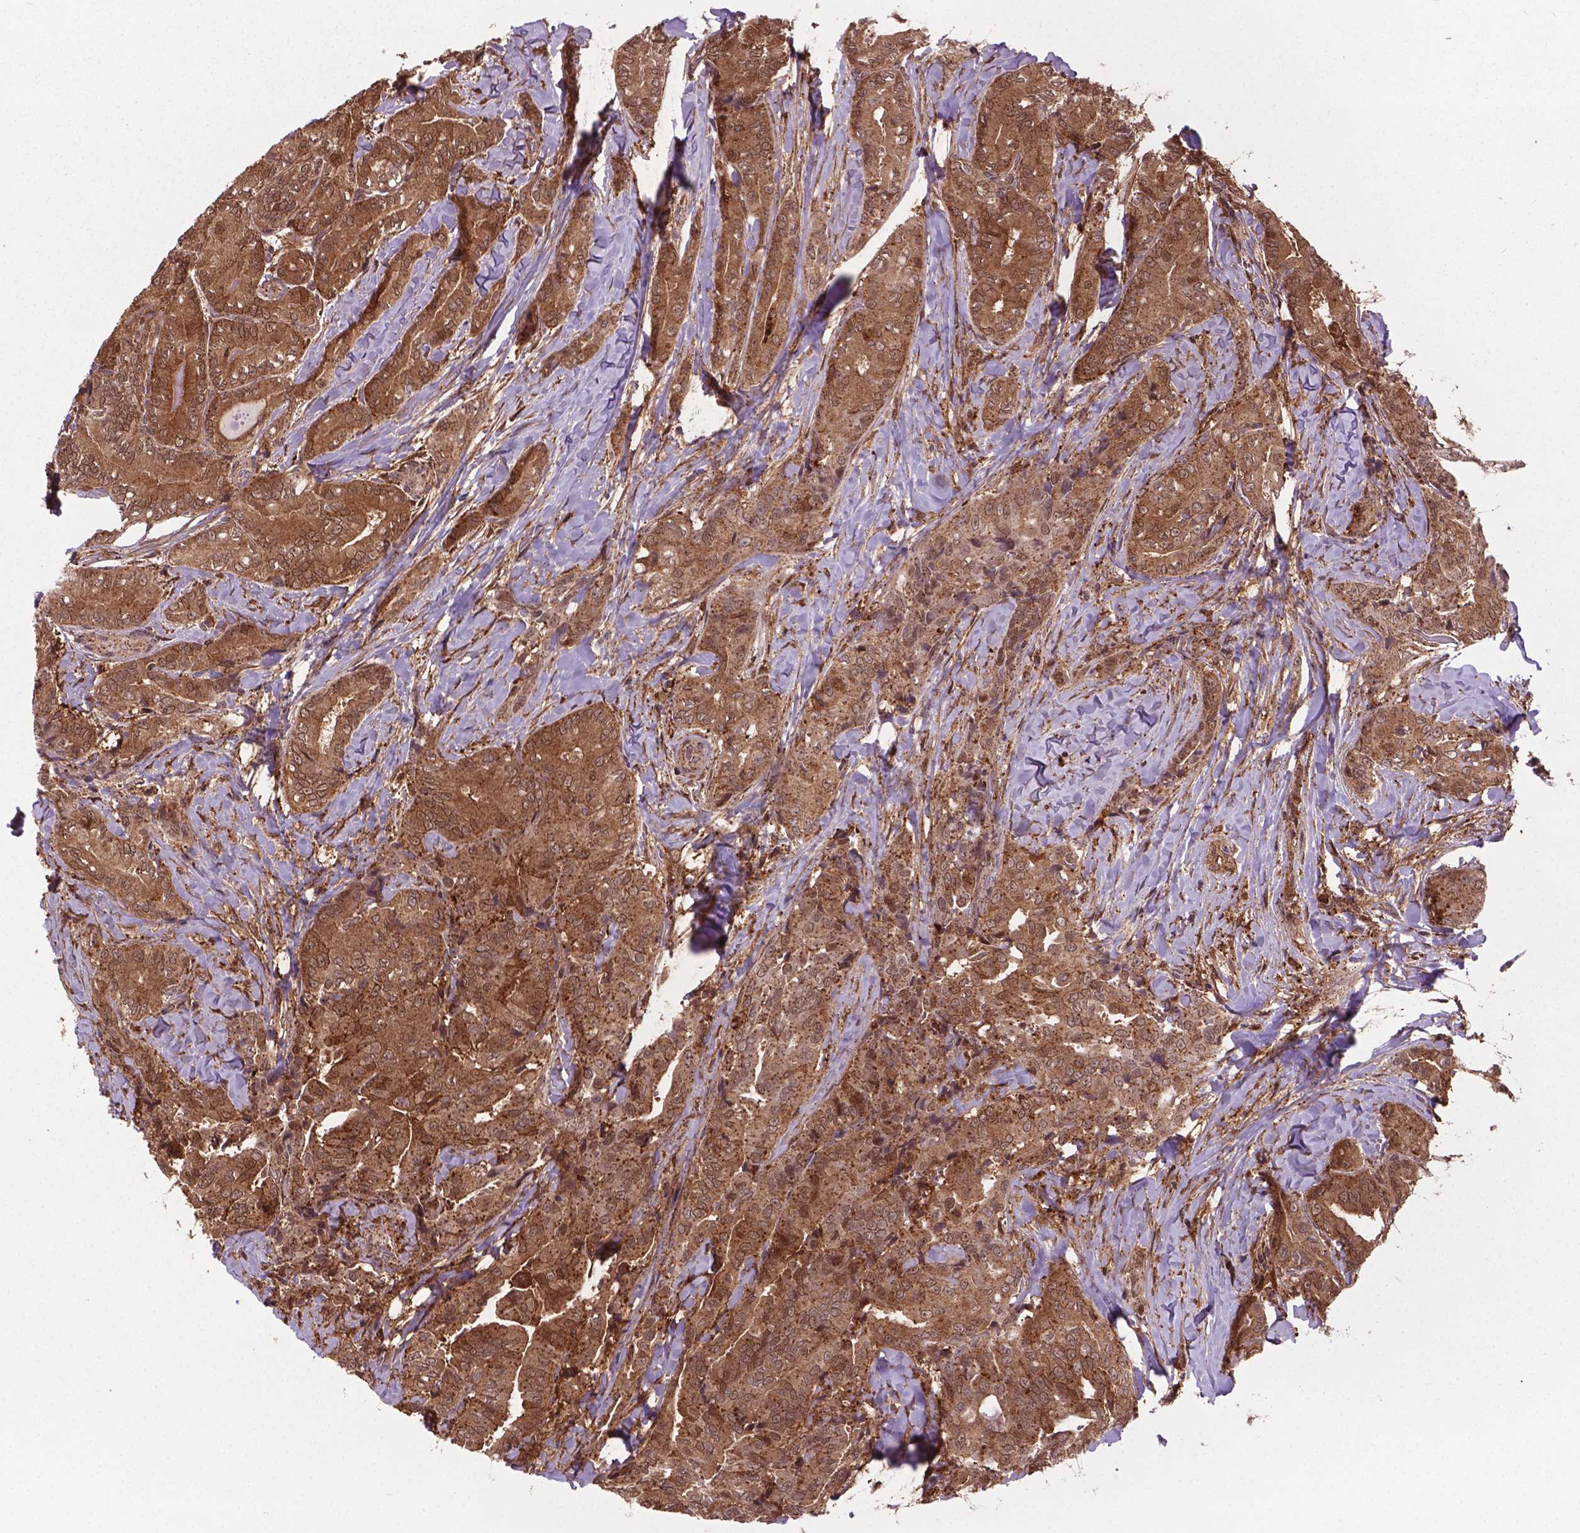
{"staining": {"intensity": "moderate", "quantity": ">75%", "location": "cytoplasmic/membranous,nuclear"}, "tissue": "thyroid cancer", "cell_type": "Tumor cells", "image_type": "cancer", "snomed": [{"axis": "morphology", "description": "Papillary adenocarcinoma, NOS"}, {"axis": "topography", "description": "Thyroid gland"}], "caption": "Immunohistochemistry (IHC) of human papillary adenocarcinoma (thyroid) exhibits medium levels of moderate cytoplasmic/membranous and nuclear staining in approximately >75% of tumor cells. (IHC, brightfield microscopy, high magnification).", "gene": "PLIN3", "patient": {"sex": "male", "age": 61}}